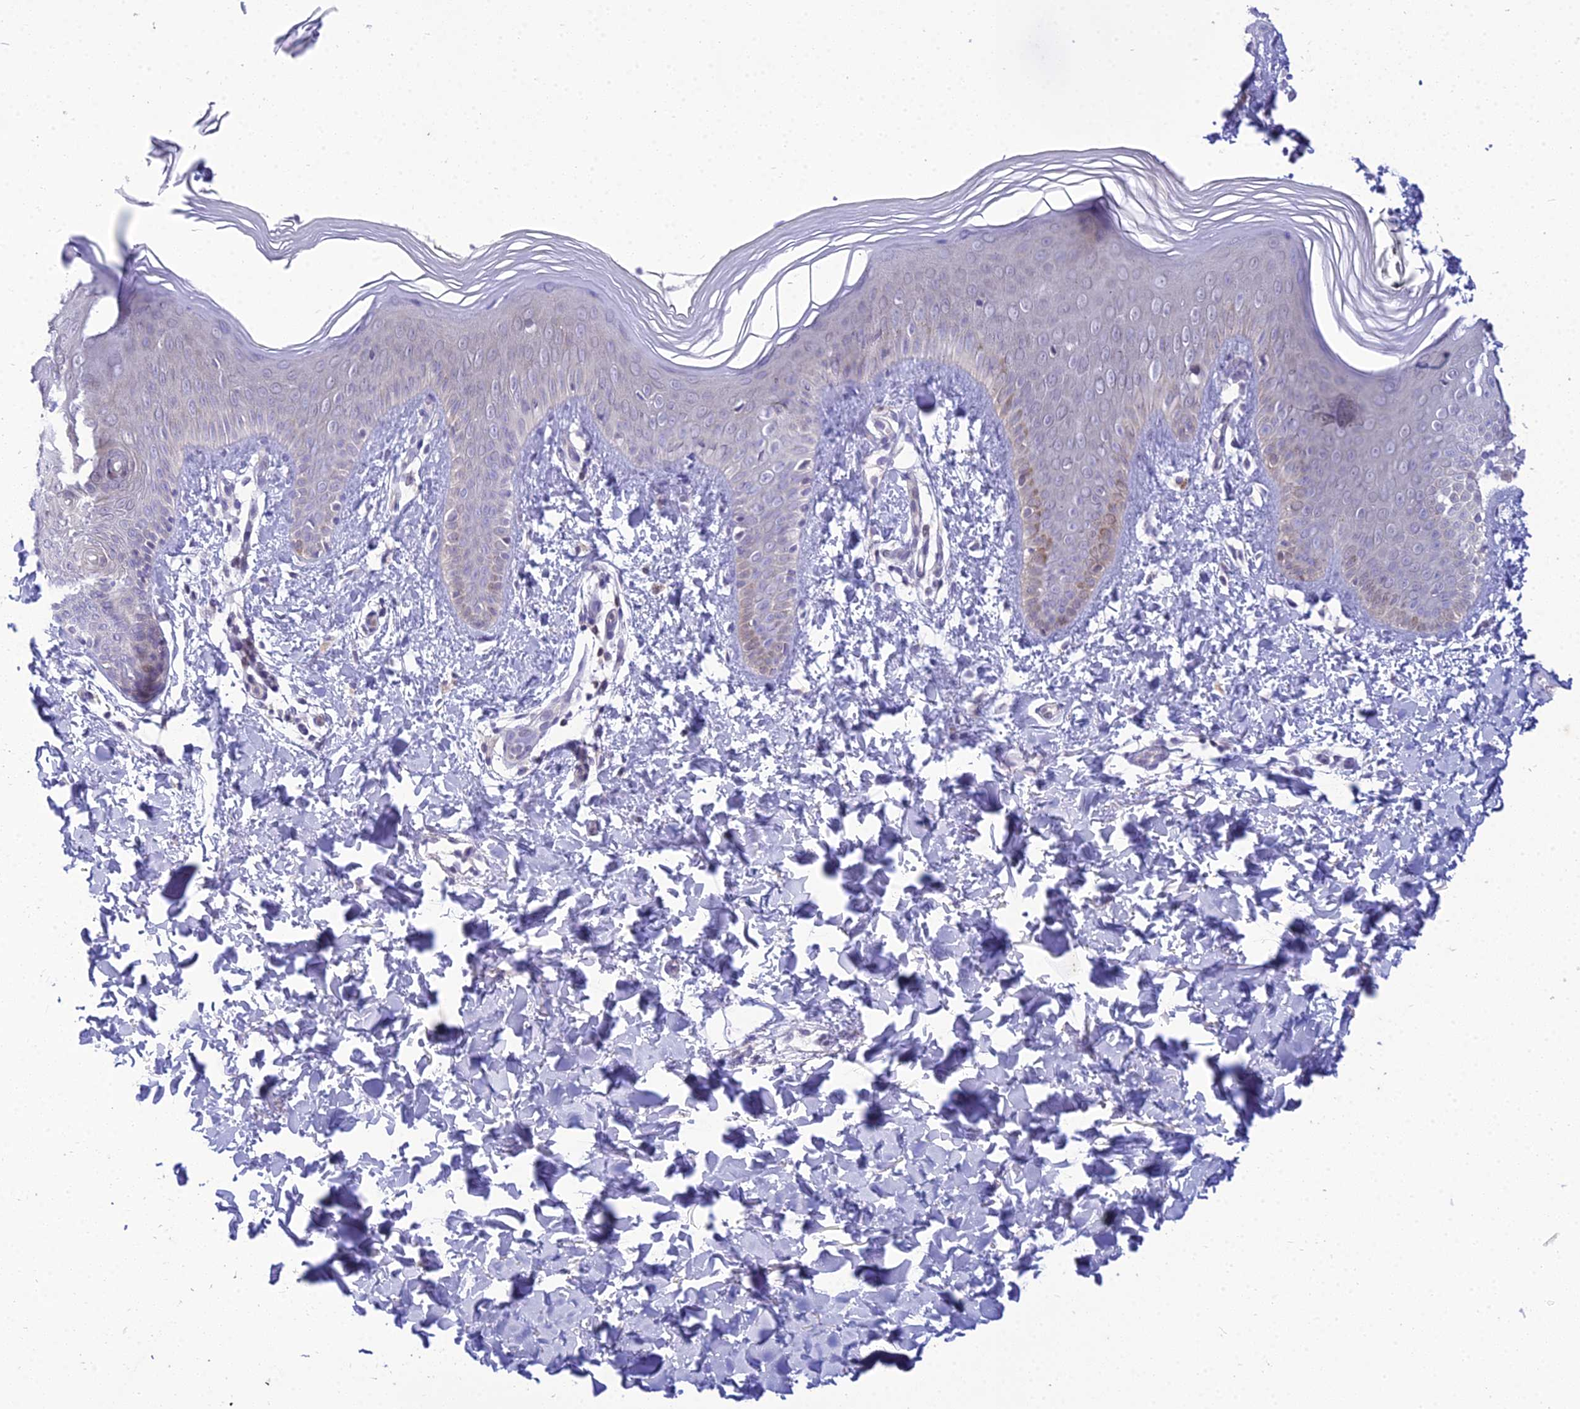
{"staining": {"intensity": "moderate", "quantity": "<25%", "location": "cytoplasmic/membranous"}, "tissue": "skin", "cell_type": "Epidermal cells", "image_type": "normal", "snomed": [{"axis": "morphology", "description": "Normal tissue, NOS"}, {"axis": "morphology", "description": "Inflammation, NOS"}, {"axis": "topography", "description": "Soft tissue"}, {"axis": "topography", "description": "Anal"}], "caption": "Unremarkable skin reveals moderate cytoplasmic/membranous expression in approximately <25% of epidermal cells.", "gene": "ZMIZ1", "patient": {"sex": "female", "age": 15}}